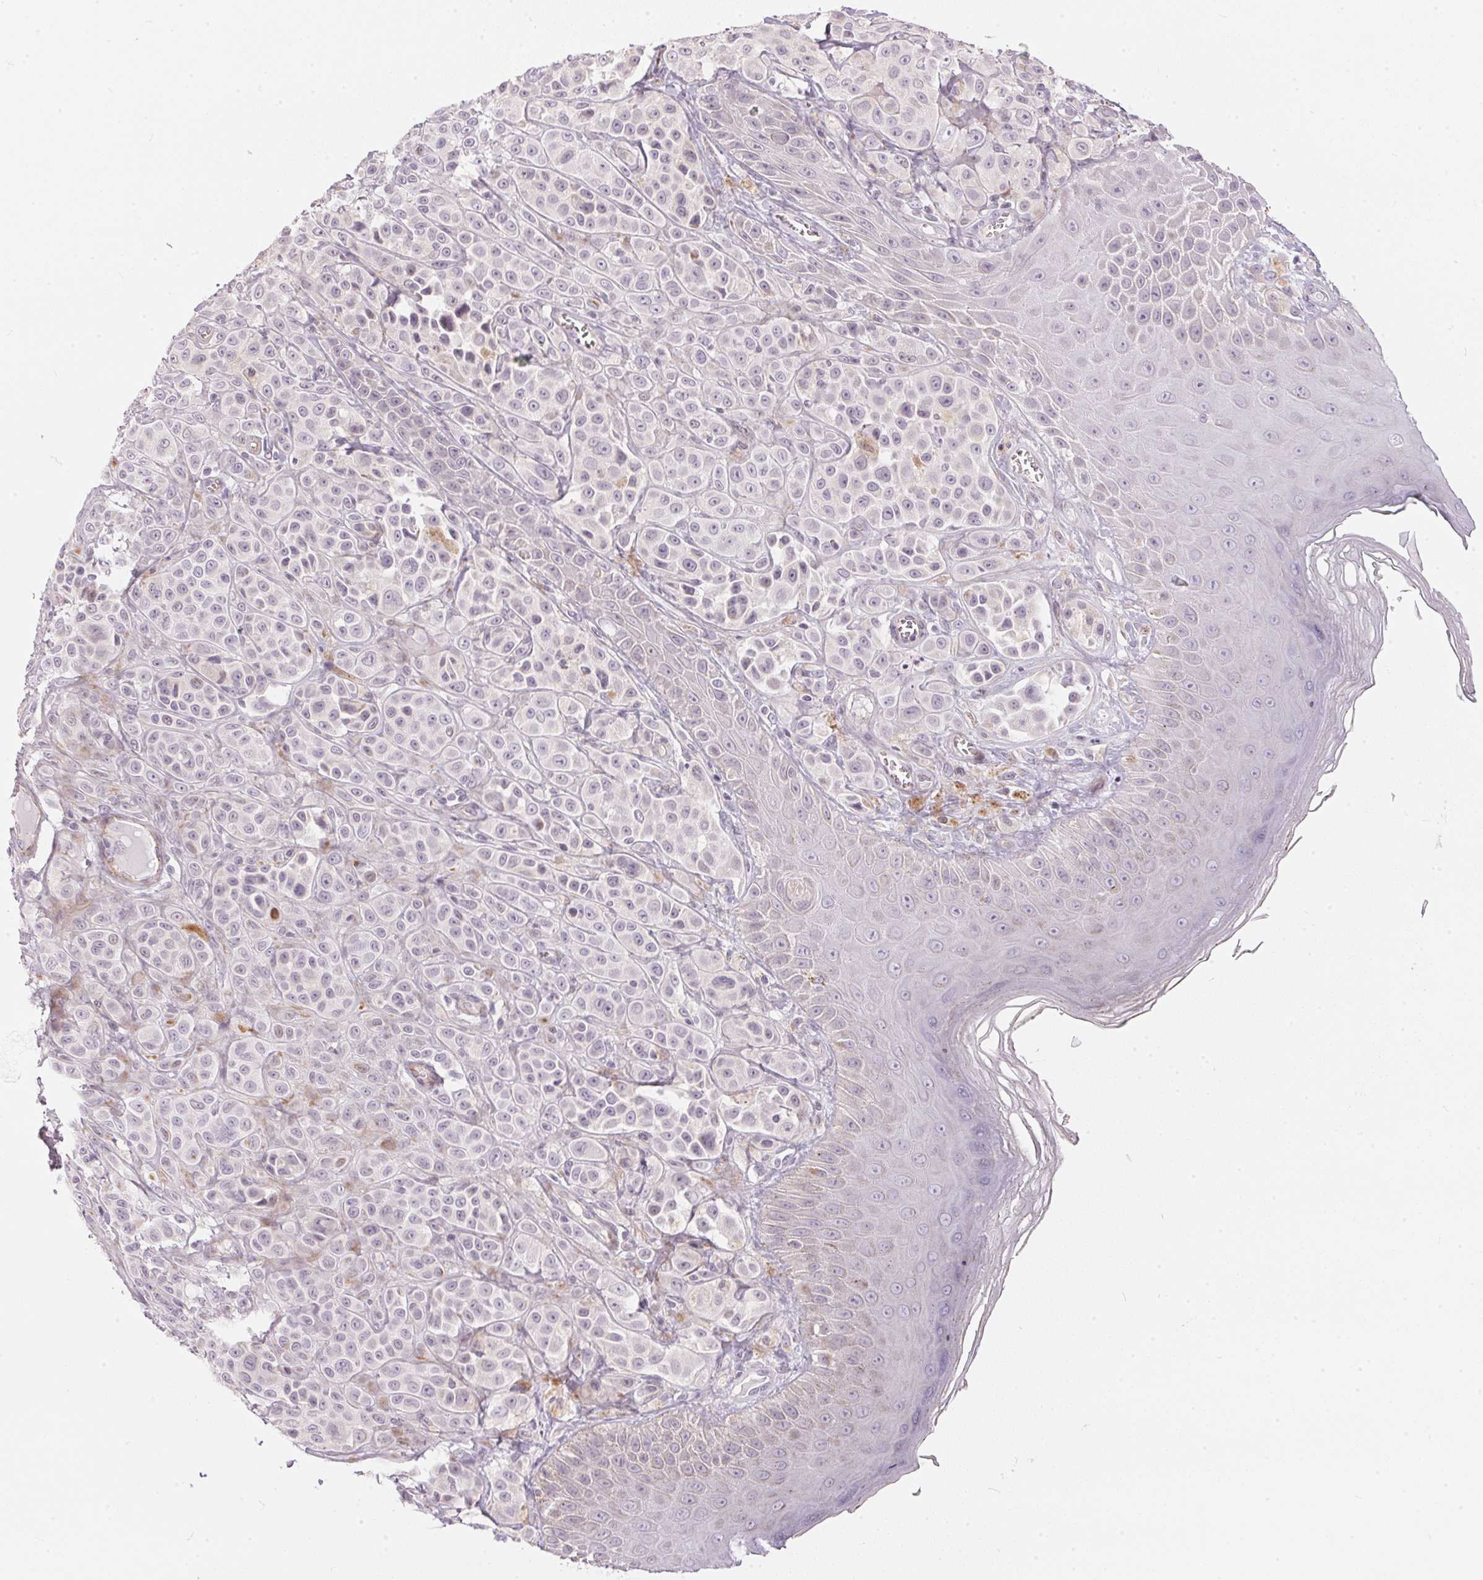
{"staining": {"intensity": "negative", "quantity": "none", "location": "none"}, "tissue": "melanoma", "cell_type": "Tumor cells", "image_type": "cancer", "snomed": [{"axis": "morphology", "description": "Malignant melanoma, NOS"}, {"axis": "topography", "description": "Skin"}], "caption": "The IHC image has no significant staining in tumor cells of malignant melanoma tissue.", "gene": "GDAP1L1", "patient": {"sex": "male", "age": 67}}